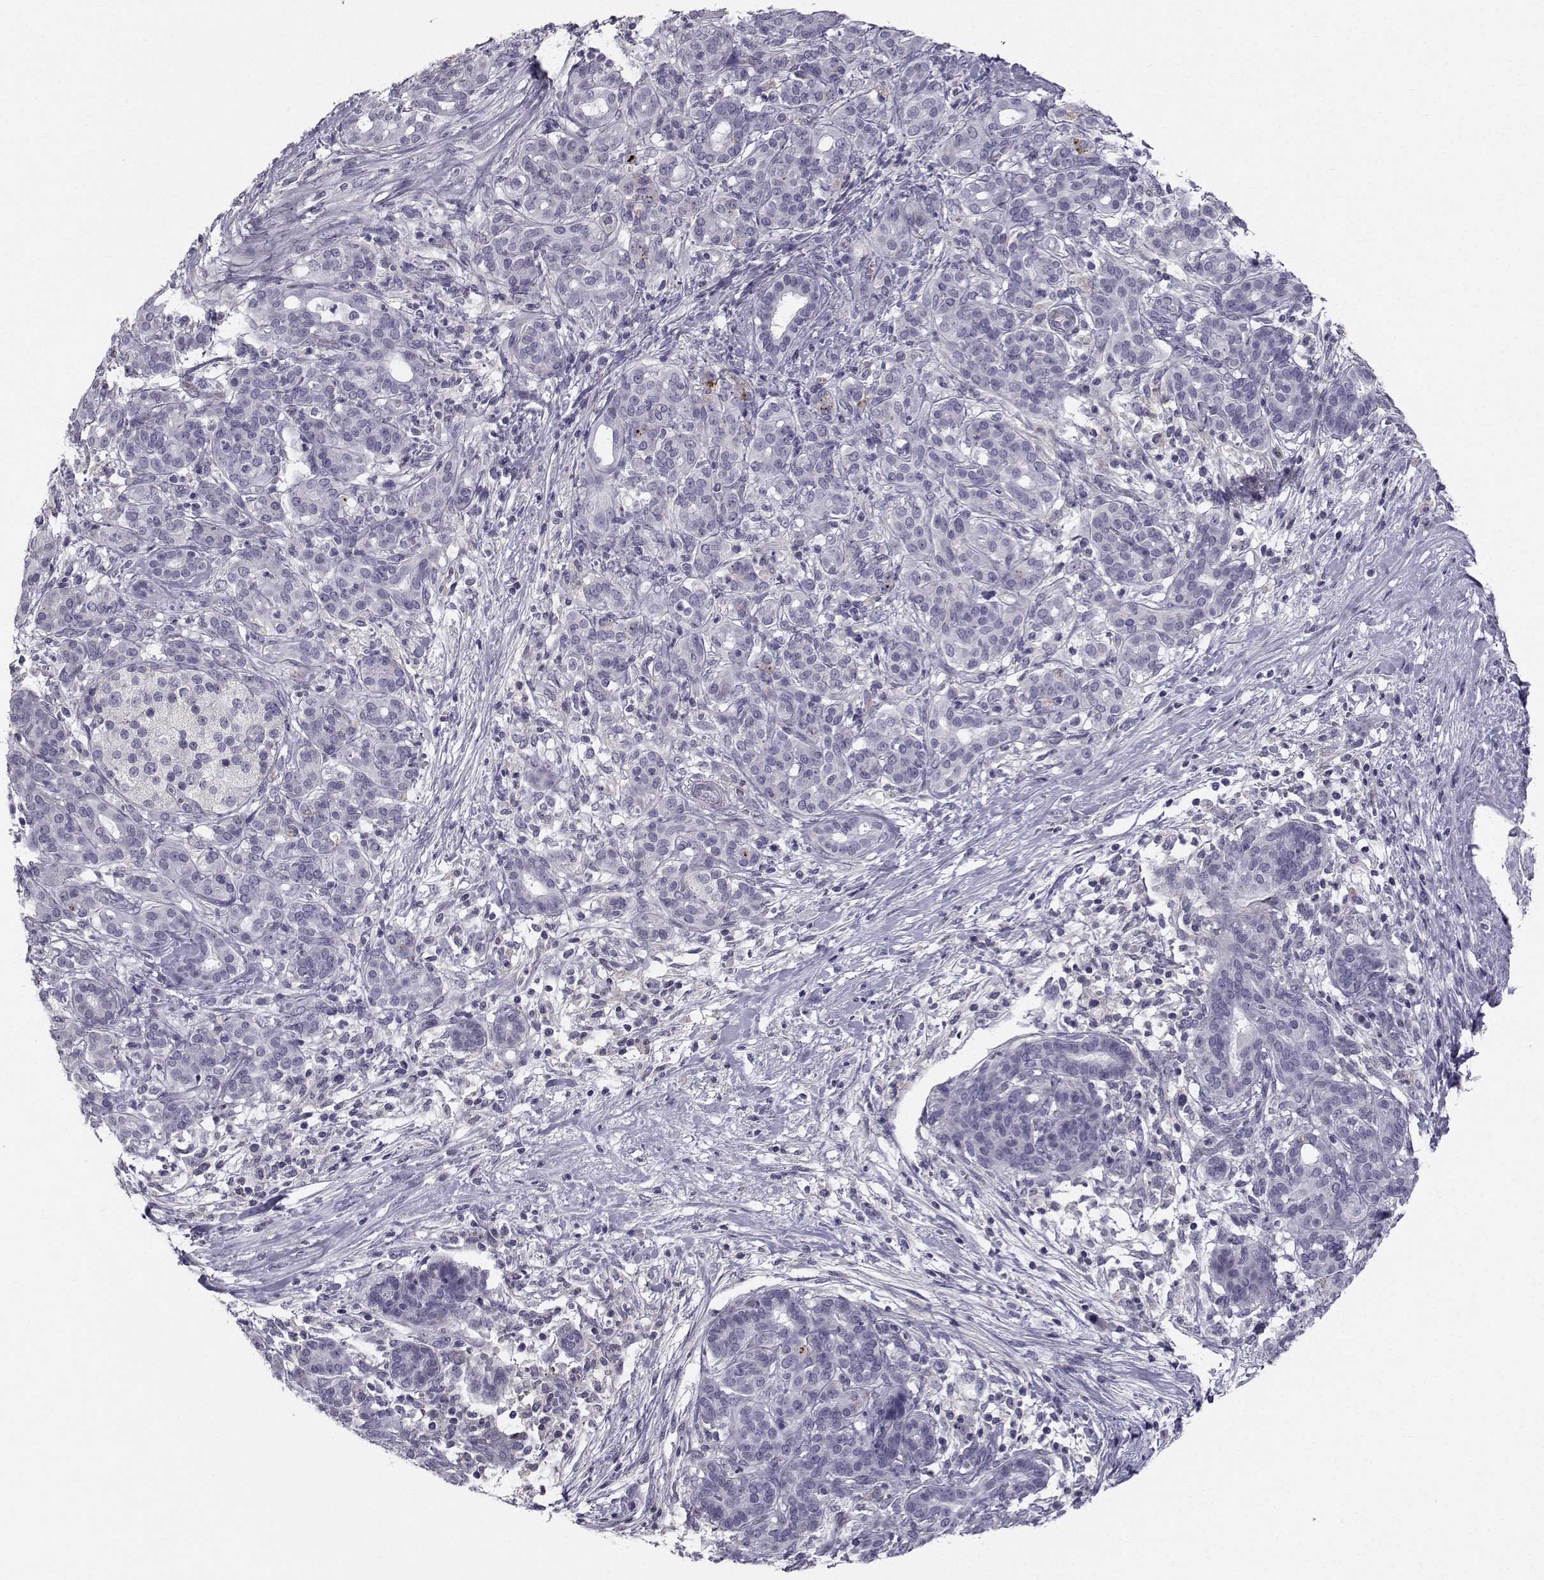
{"staining": {"intensity": "negative", "quantity": "none", "location": "none"}, "tissue": "pancreatic cancer", "cell_type": "Tumor cells", "image_type": "cancer", "snomed": [{"axis": "morphology", "description": "Adenocarcinoma, NOS"}, {"axis": "topography", "description": "Pancreas"}], "caption": "The IHC histopathology image has no significant staining in tumor cells of adenocarcinoma (pancreatic) tissue.", "gene": "SPDYE4", "patient": {"sex": "male", "age": 44}}